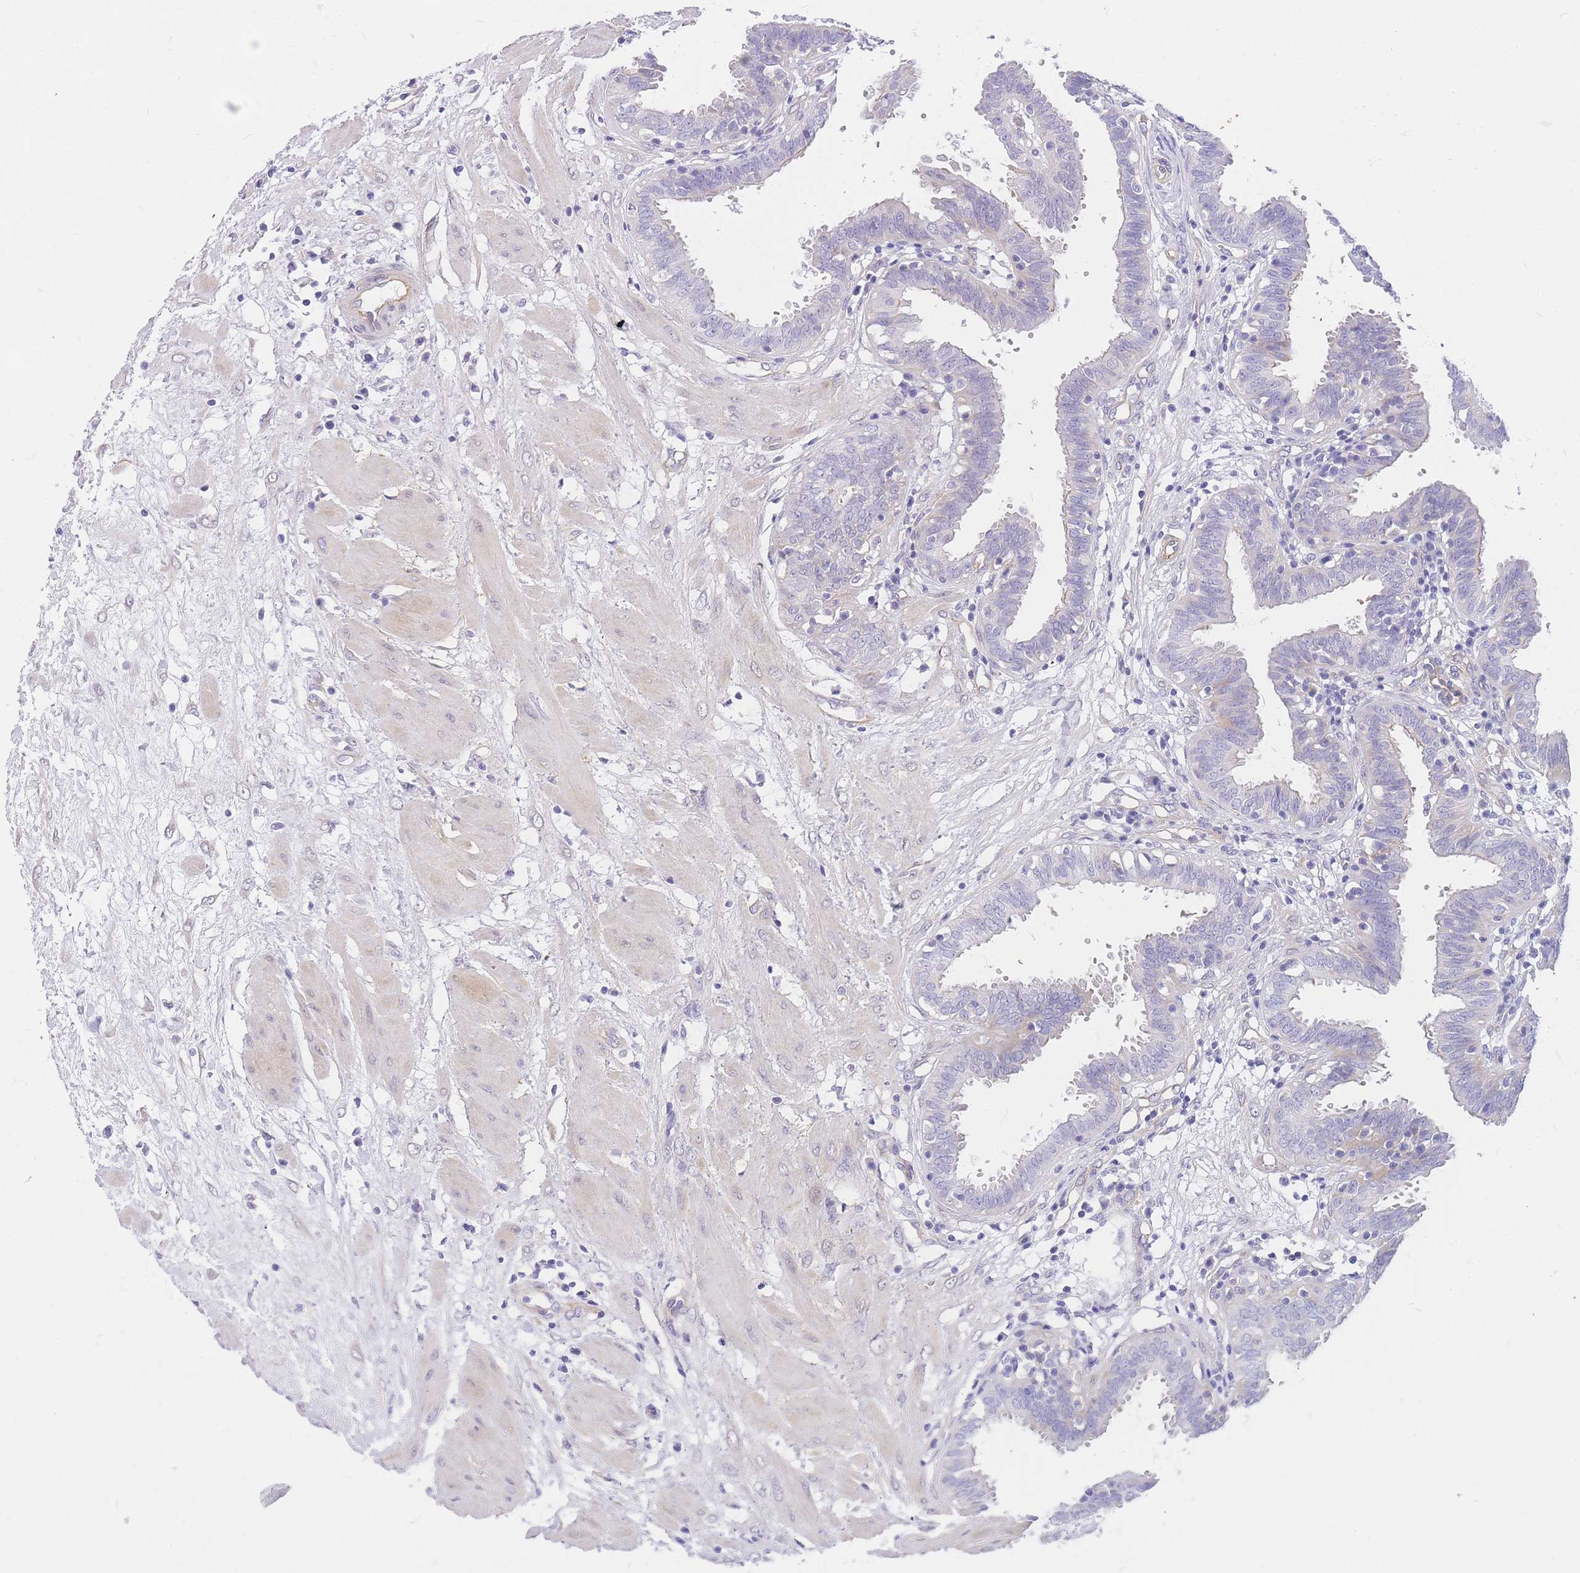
{"staining": {"intensity": "negative", "quantity": "none", "location": "none"}, "tissue": "fallopian tube", "cell_type": "Glandular cells", "image_type": "normal", "snomed": [{"axis": "morphology", "description": "Normal tissue, NOS"}, {"axis": "topography", "description": "Fallopian tube"}, {"axis": "topography", "description": "Placenta"}], "caption": "Fallopian tube stained for a protein using IHC reveals no positivity glandular cells.", "gene": "SRSF12", "patient": {"sex": "female", "age": 32}}